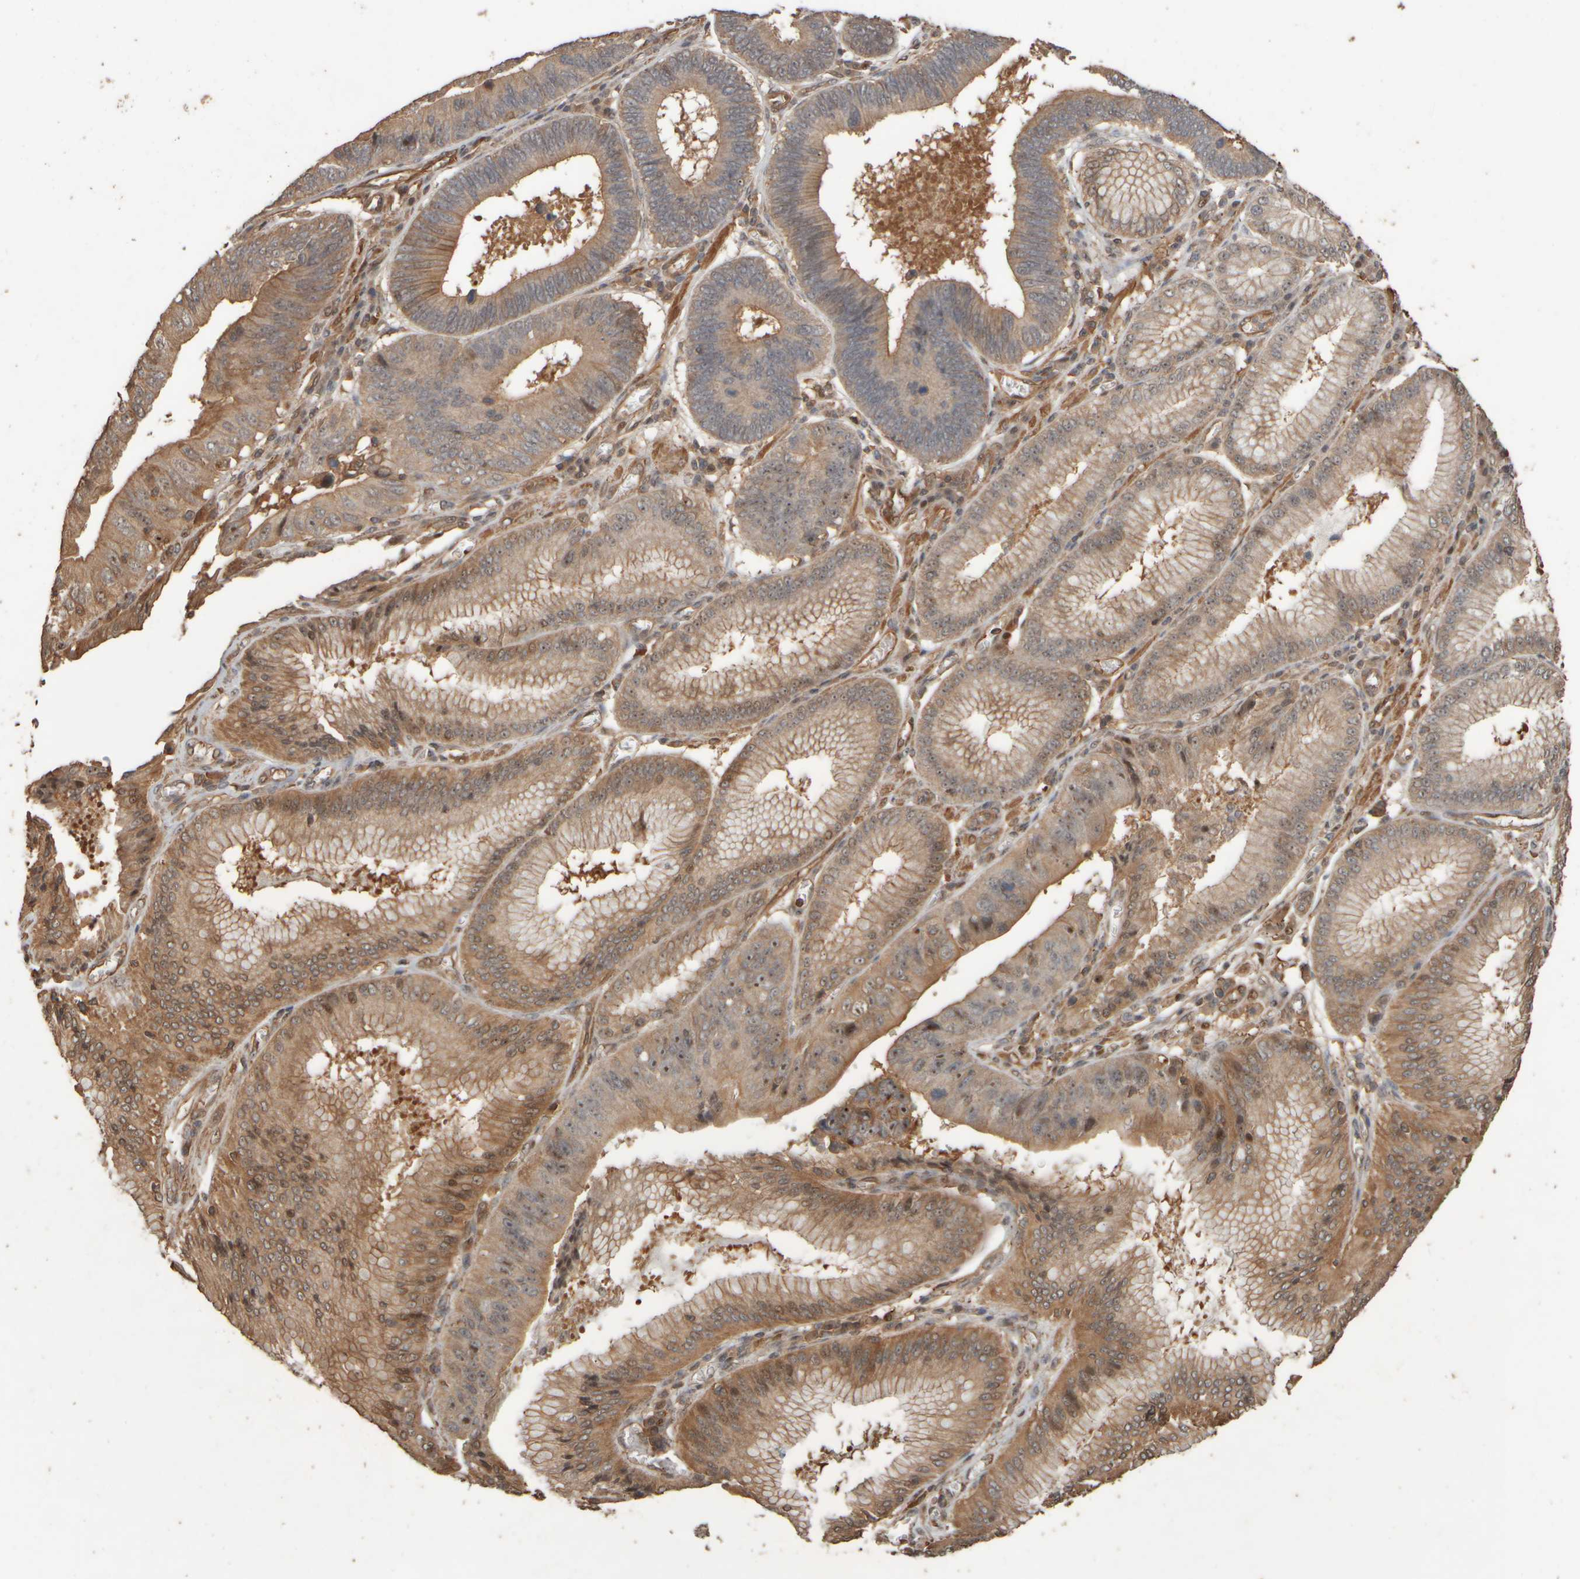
{"staining": {"intensity": "moderate", "quantity": ">75%", "location": "cytoplasmic/membranous,nuclear"}, "tissue": "stomach cancer", "cell_type": "Tumor cells", "image_type": "cancer", "snomed": [{"axis": "morphology", "description": "Adenocarcinoma, NOS"}, {"axis": "topography", "description": "Stomach"}], "caption": "A high-resolution micrograph shows immunohistochemistry (IHC) staining of adenocarcinoma (stomach), which exhibits moderate cytoplasmic/membranous and nuclear expression in about >75% of tumor cells. The staining is performed using DAB (3,3'-diaminobenzidine) brown chromogen to label protein expression. The nuclei are counter-stained blue using hematoxylin.", "gene": "SPHK1", "patient": {"sex": "male", "age": 59}}